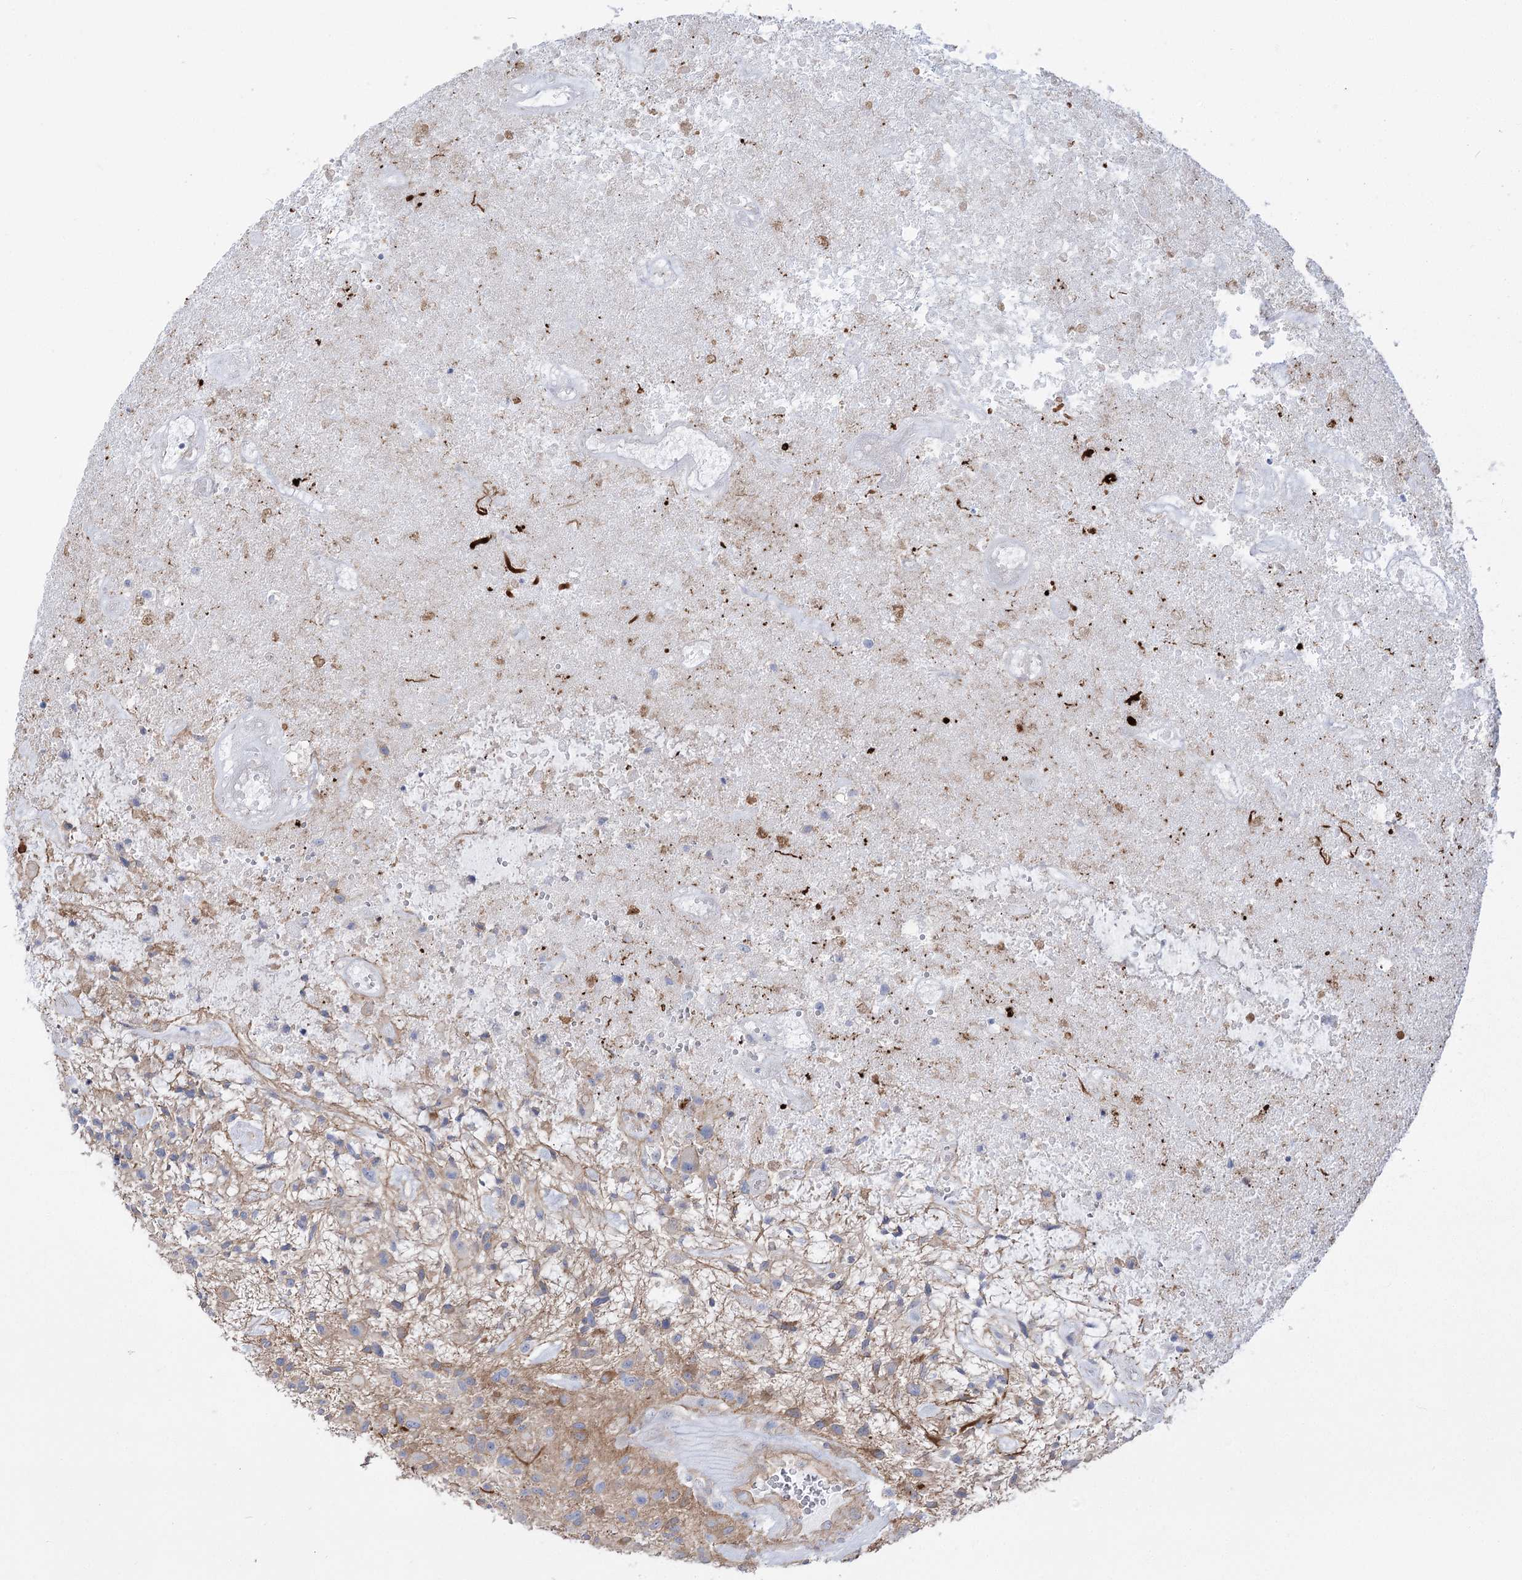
{"staining": {"intensity": "moderate", "quantity": "<25%", "location": "cytoplasmic/membranous"}, "tissue": "glioma", "cell_type": "Tumor cells", "image_type": "cancer", "snomed": [{"axis": "morphology", "description": "Glioma, malignant, High grade"}, {"axis": "topography", "description": "Brain"}], "caption": "High-grade glioma (malignant) tissue displays moderate cytoplasmic/membranous positivity in about <25% of tumor cells The protein is shown in brown color, while the nuclei are stained blue.", "gene": "PLEKHA5", "patient": {"sex": "male", "age": 47}}